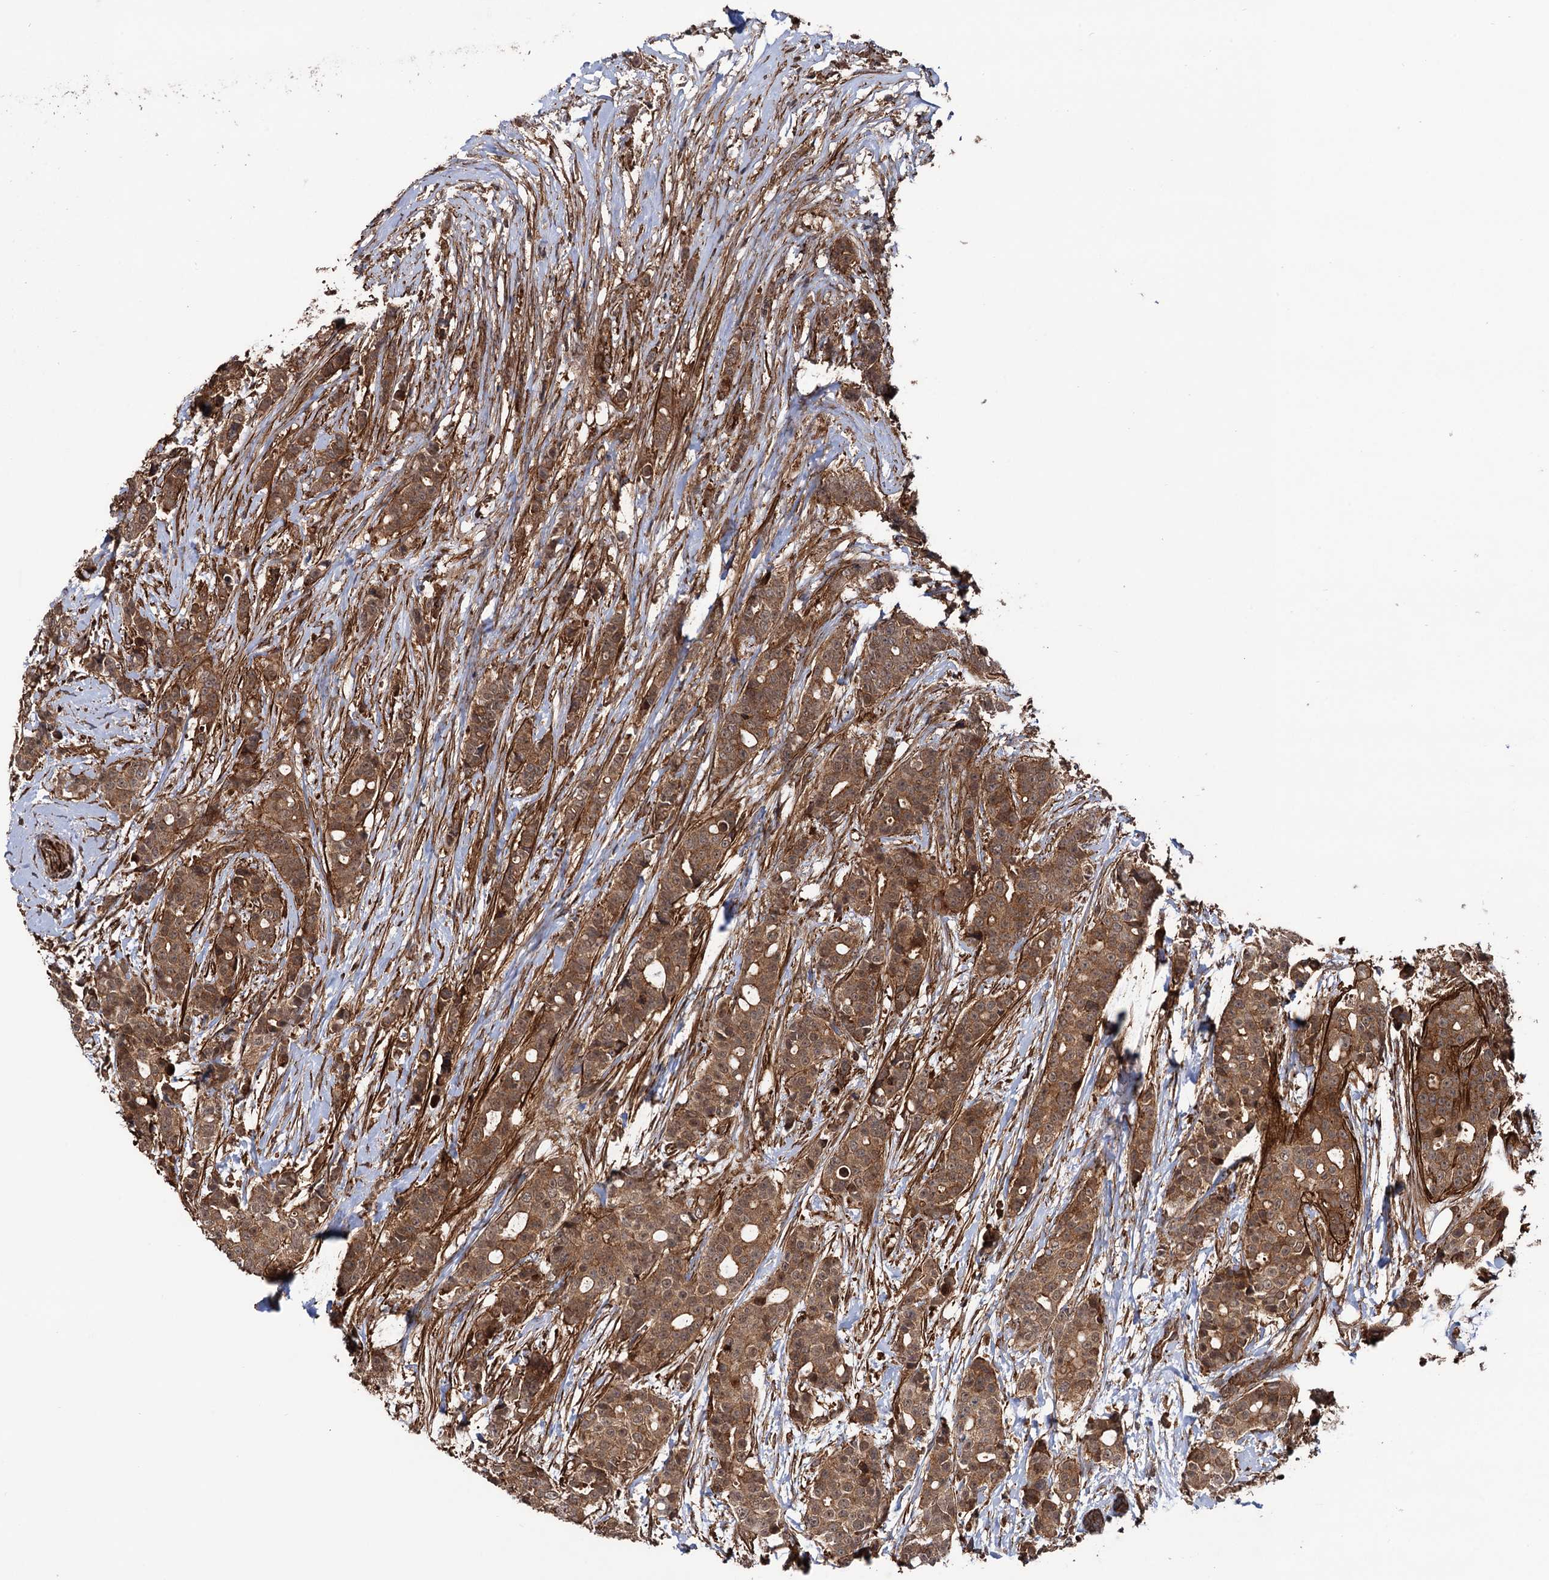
{"staining": {"intensity": "moderate", "quantity": ">75%", "location": "cytoplasmic/membranous,nuclear"}, "tissue": "breast cancer", "cell_type": "Tumor cells", "image_type": "cancer", "snomed": [{"axis": "morphology", "description": "Lobular carcinoma"}, {"axis": "topography", "description": "Breast"}], "caption": "A medium amount of moderate cytoplasmic/membranous and nuclear positivity is present in approximately >75% of tumor cells in breast cancer tissue.", "gene": "ATP8B4", "patient": {"sex": "female", "age": 51}}